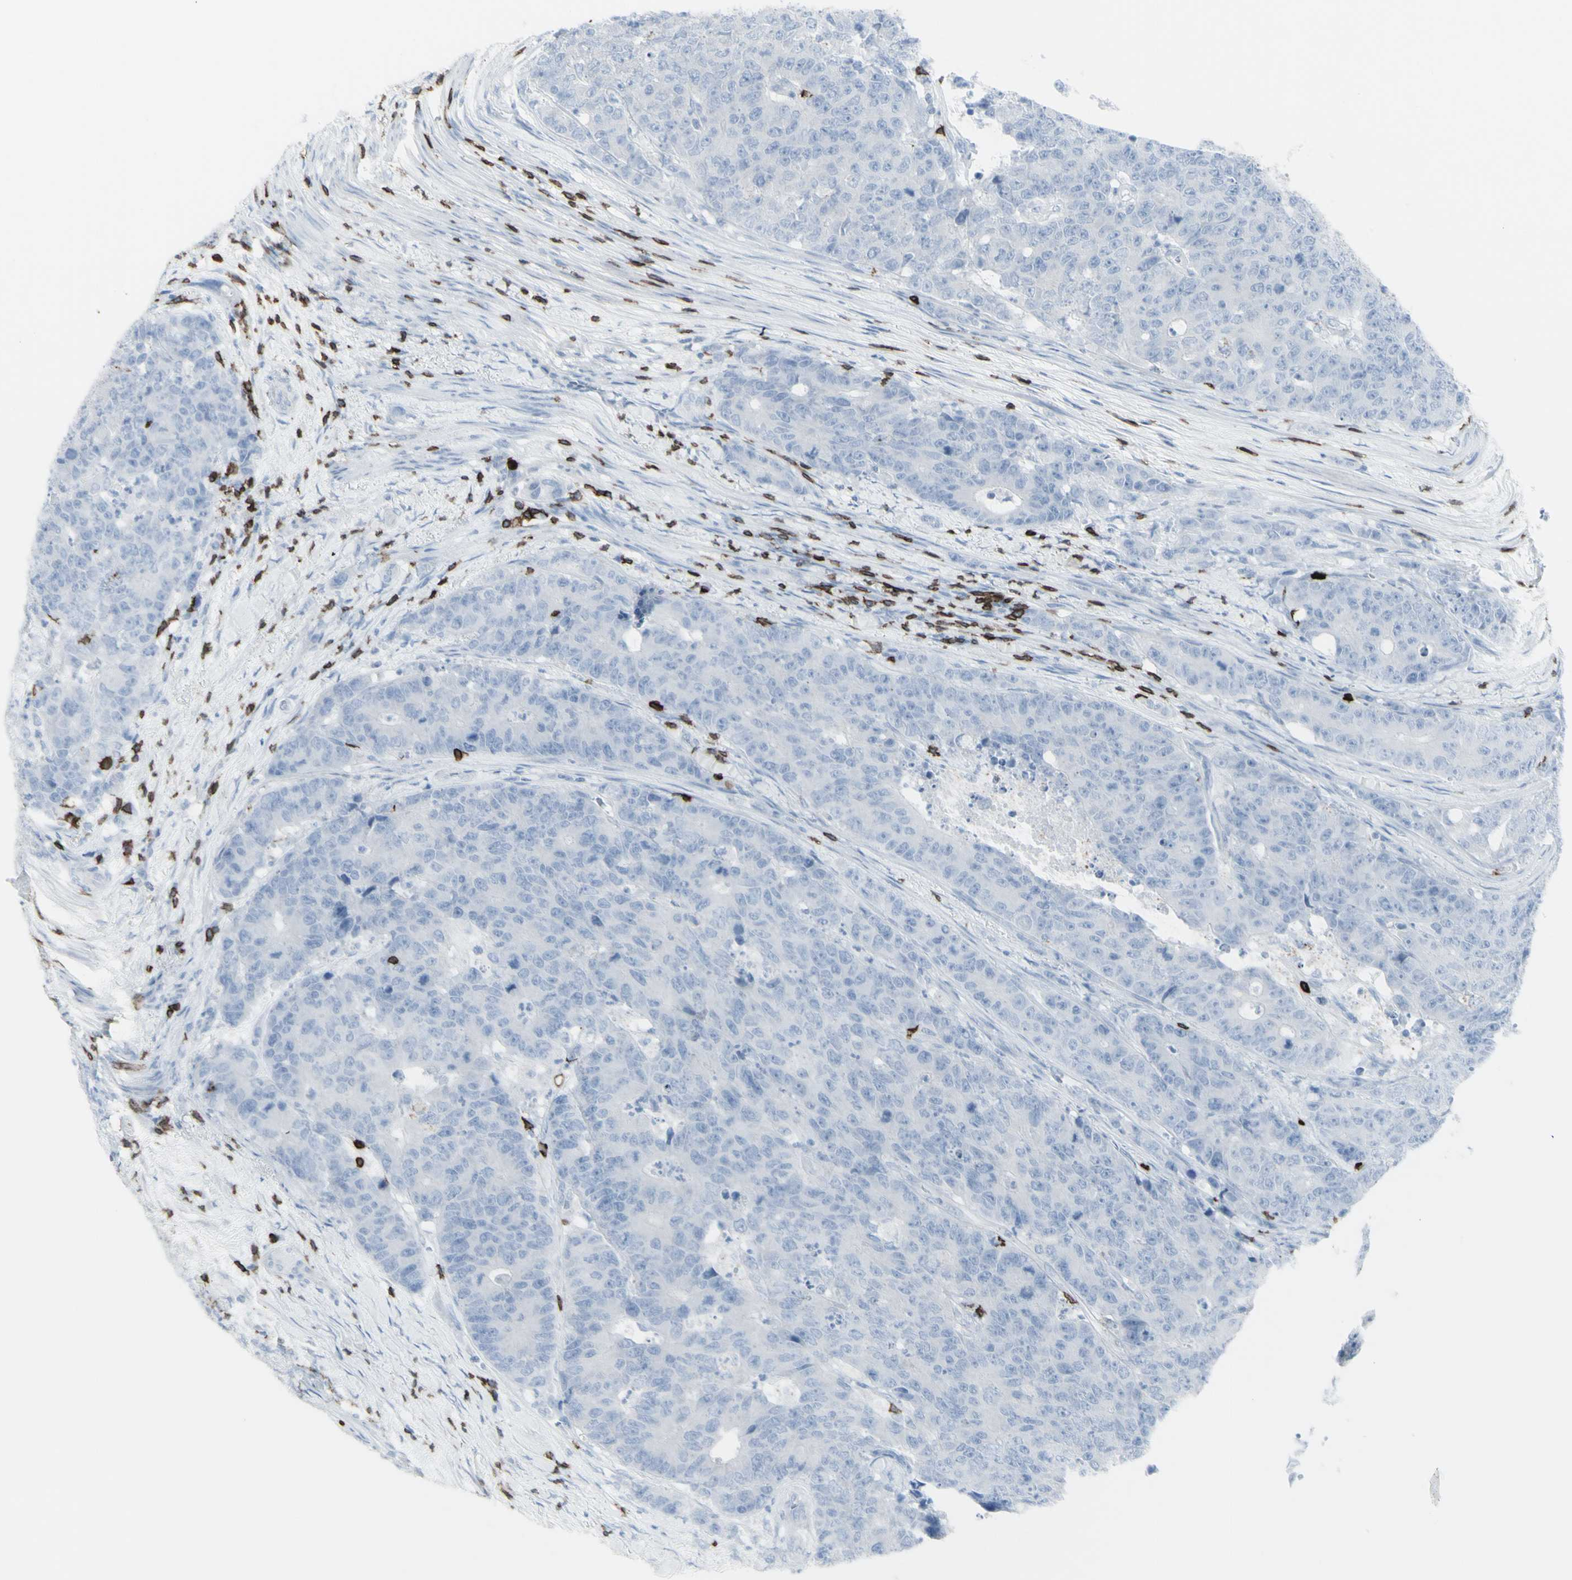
{"staining": {"intensity": "negative", "quantity": "none", "location": "none"}, "tissue": "colorectal cancer", "cell_type": "Tumor cells", "image_type": "cancer", "snomed": [{"axis": "morphology", "description": "Adenocarcinoma, NOS"}, {"axis": "topography", "description": "Colon"}], "caption": "DAB immunohistochemical staining of human colorectal cancer (adenocarcinoma) displays no significant staining in tumor cells.", "gene": "CD247", "patient": {"sex": "female", "age": 86}}